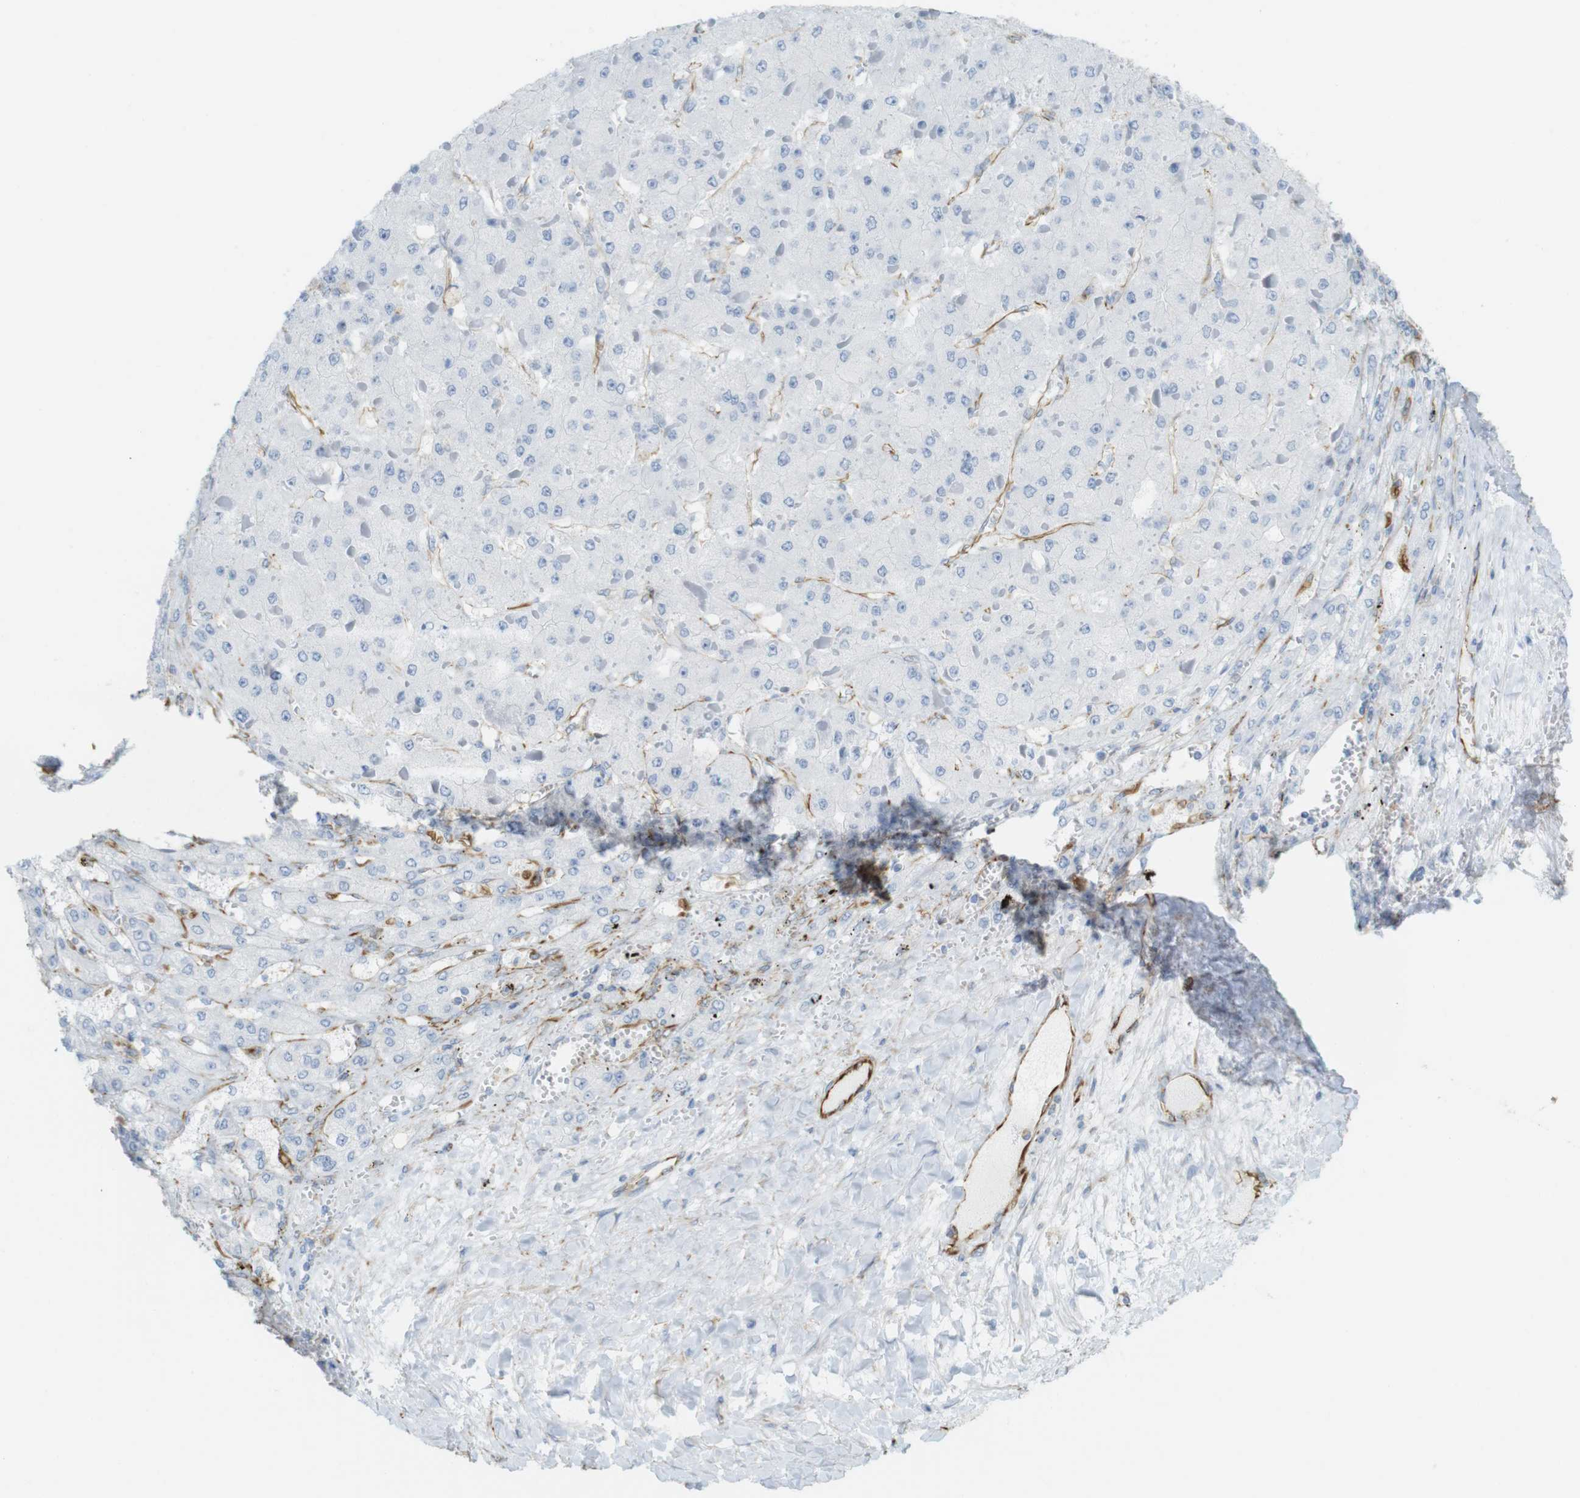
{"staining": {"intensity": "negative", "quantity": "none", "location": "none"}, "tissue": "liver cancer", "cell_type": "Tumor cells", "image_type": "cancer", "snomed": [{"axis": "morphology", "description": "Carcinoma, Hepatocellular, NOS"}, {"axis": "topography", "description": "Liver"}], "caption": "A micrograph of human liver cancer is negative for staining in tumor cells.", "gene": "MS4A10", "patient": {"sex": "female", "age": 73}}